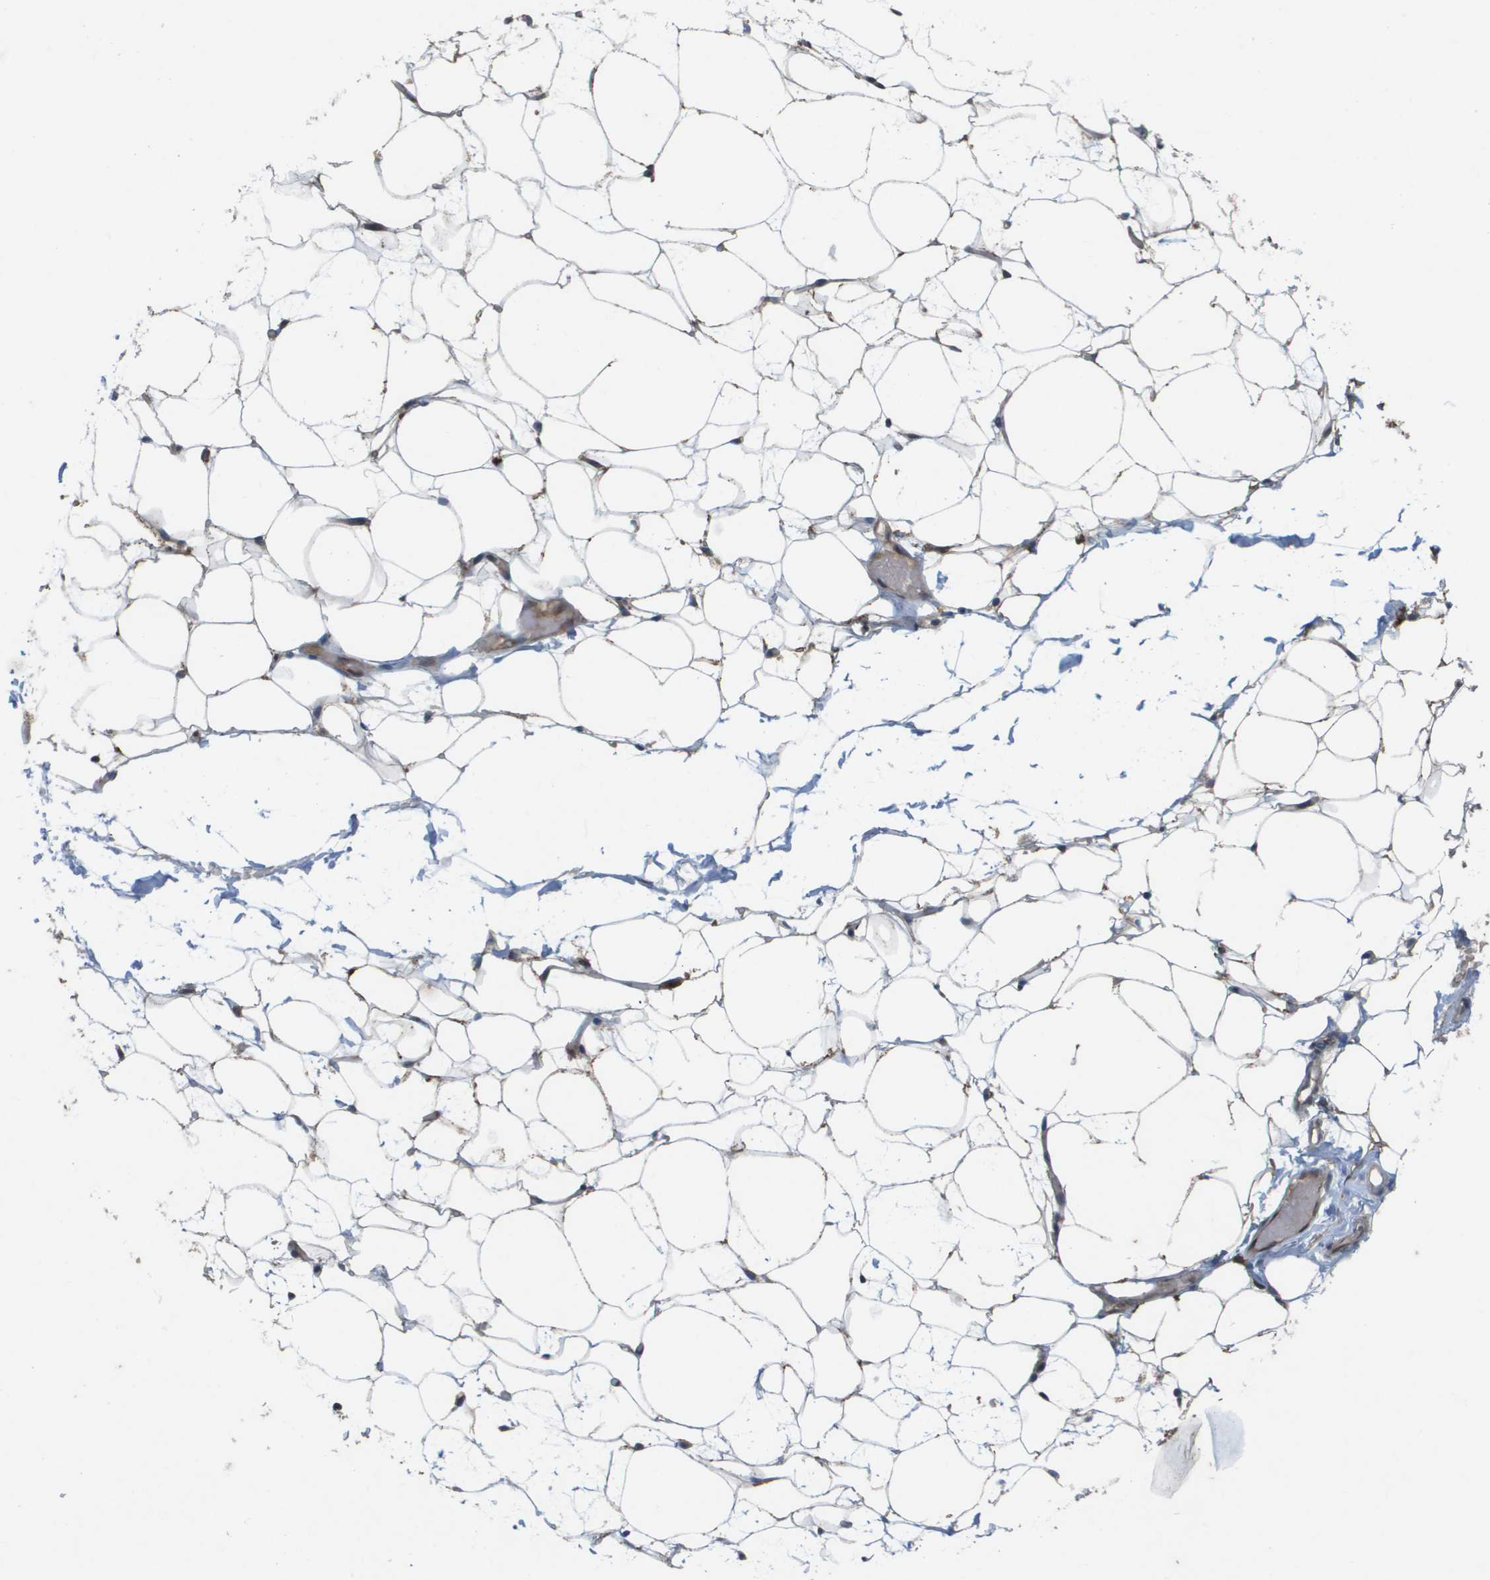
{"staining": {"intensity": "weak", "quantity": ">75%", "location": "cytoplasmic/membranous,nuclear"}, "tissue": "adipose tissue", "cell_type": "Adipocytes", "image_type": "normal", "snomed": [{"axis": "morphology", "description": "Normal tissue, NOS"}, {"axis": "topography", "description": "Breast"}, {"axis": "topography", "description": "Soft tissue"}], "caption": "Human adipose tissue stained for a protein (brown) reveals weak cytoplasmic/membranous,nuclear positive positivity in approximately >75% of adipocytes.", "gene": "PALD1", "patient": {"sex": "female", "age": 75}}